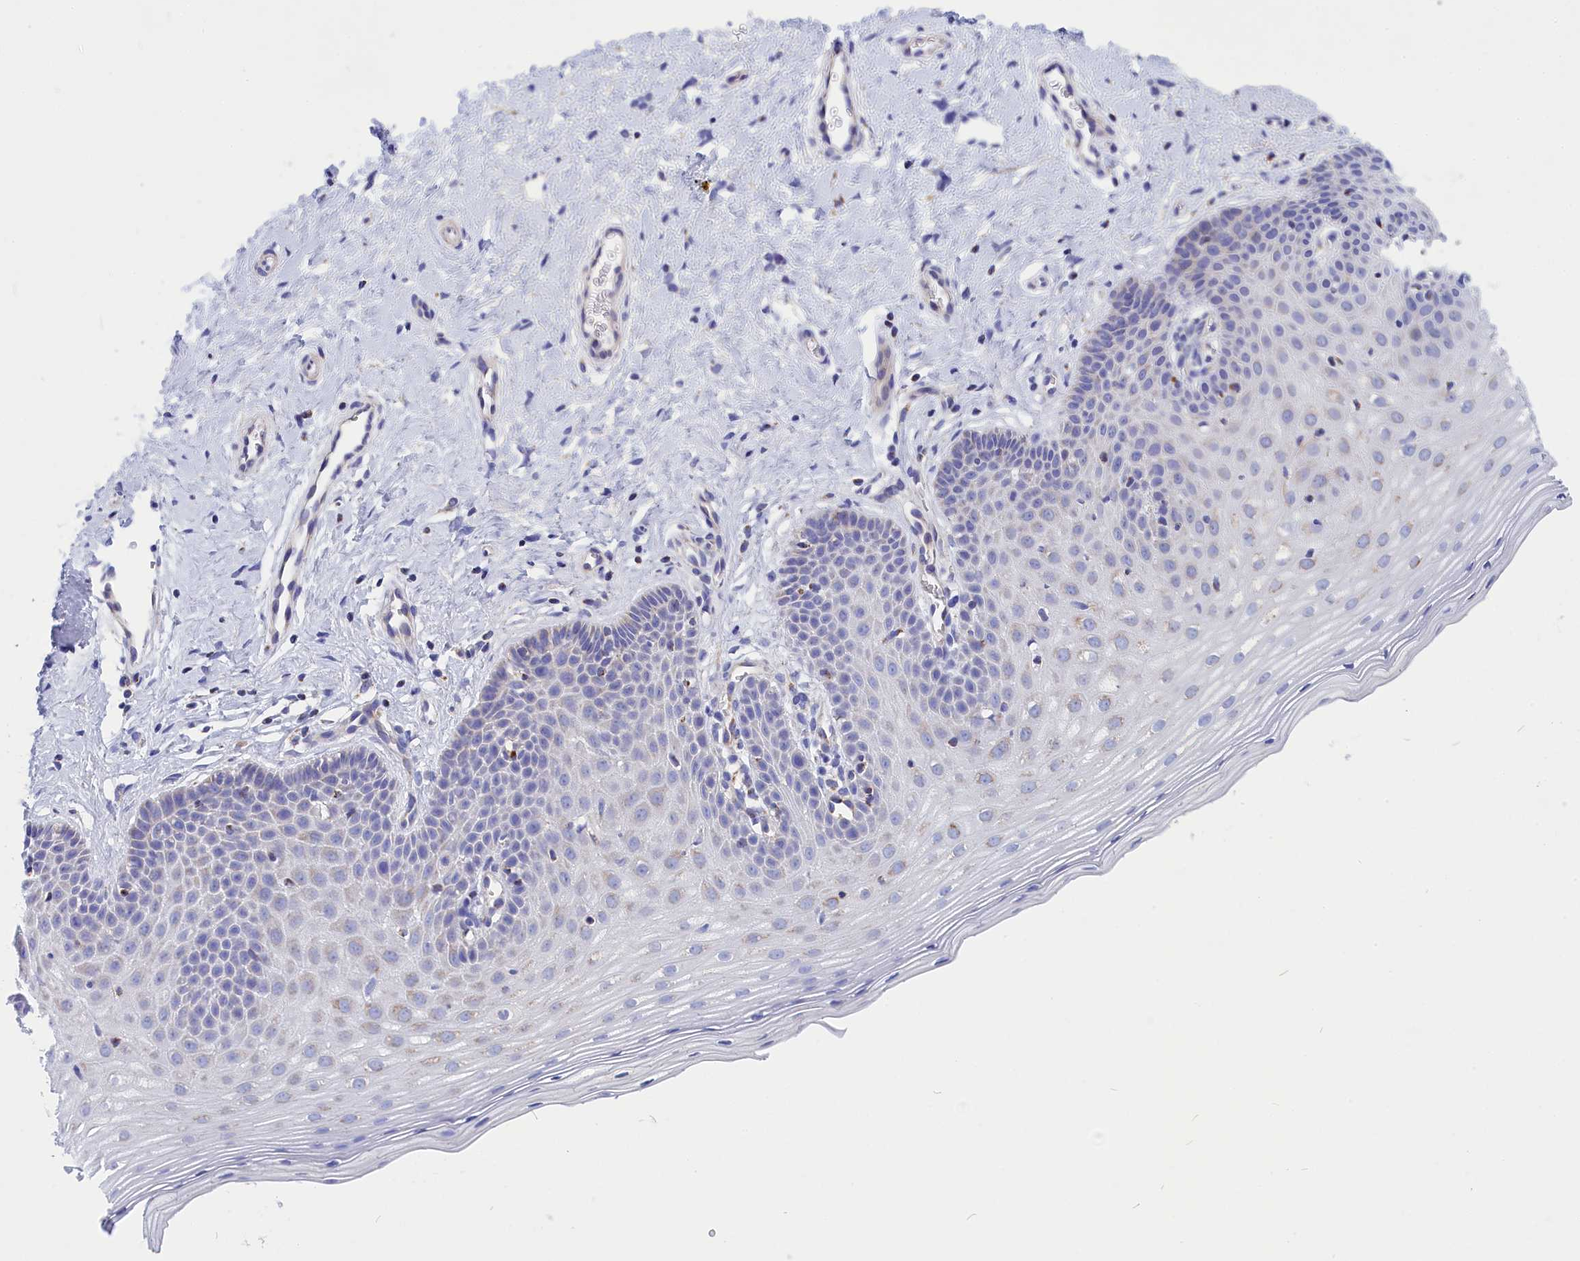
{"staining": {"intensity": "moderate", "quantity": "<25%", "location": "cytoplasmic/membranous"}, "tissue": "cervix", "cell_type": "Glandular cells", "image_type": "normal", "snomed": [{"axis": "morphology", "description": "Normal tissue, NOS"}, {"axis": "topography", "description": "Cervix"}], "caption": "DAB immunohistochemical staining of unremarkable human cervix reveals moderate cytoplasmic/membranous protein expression in approximately <25% of glandular cells.", "gene": "CCRL2", "patient": {"sex": "female", "age": 36}}